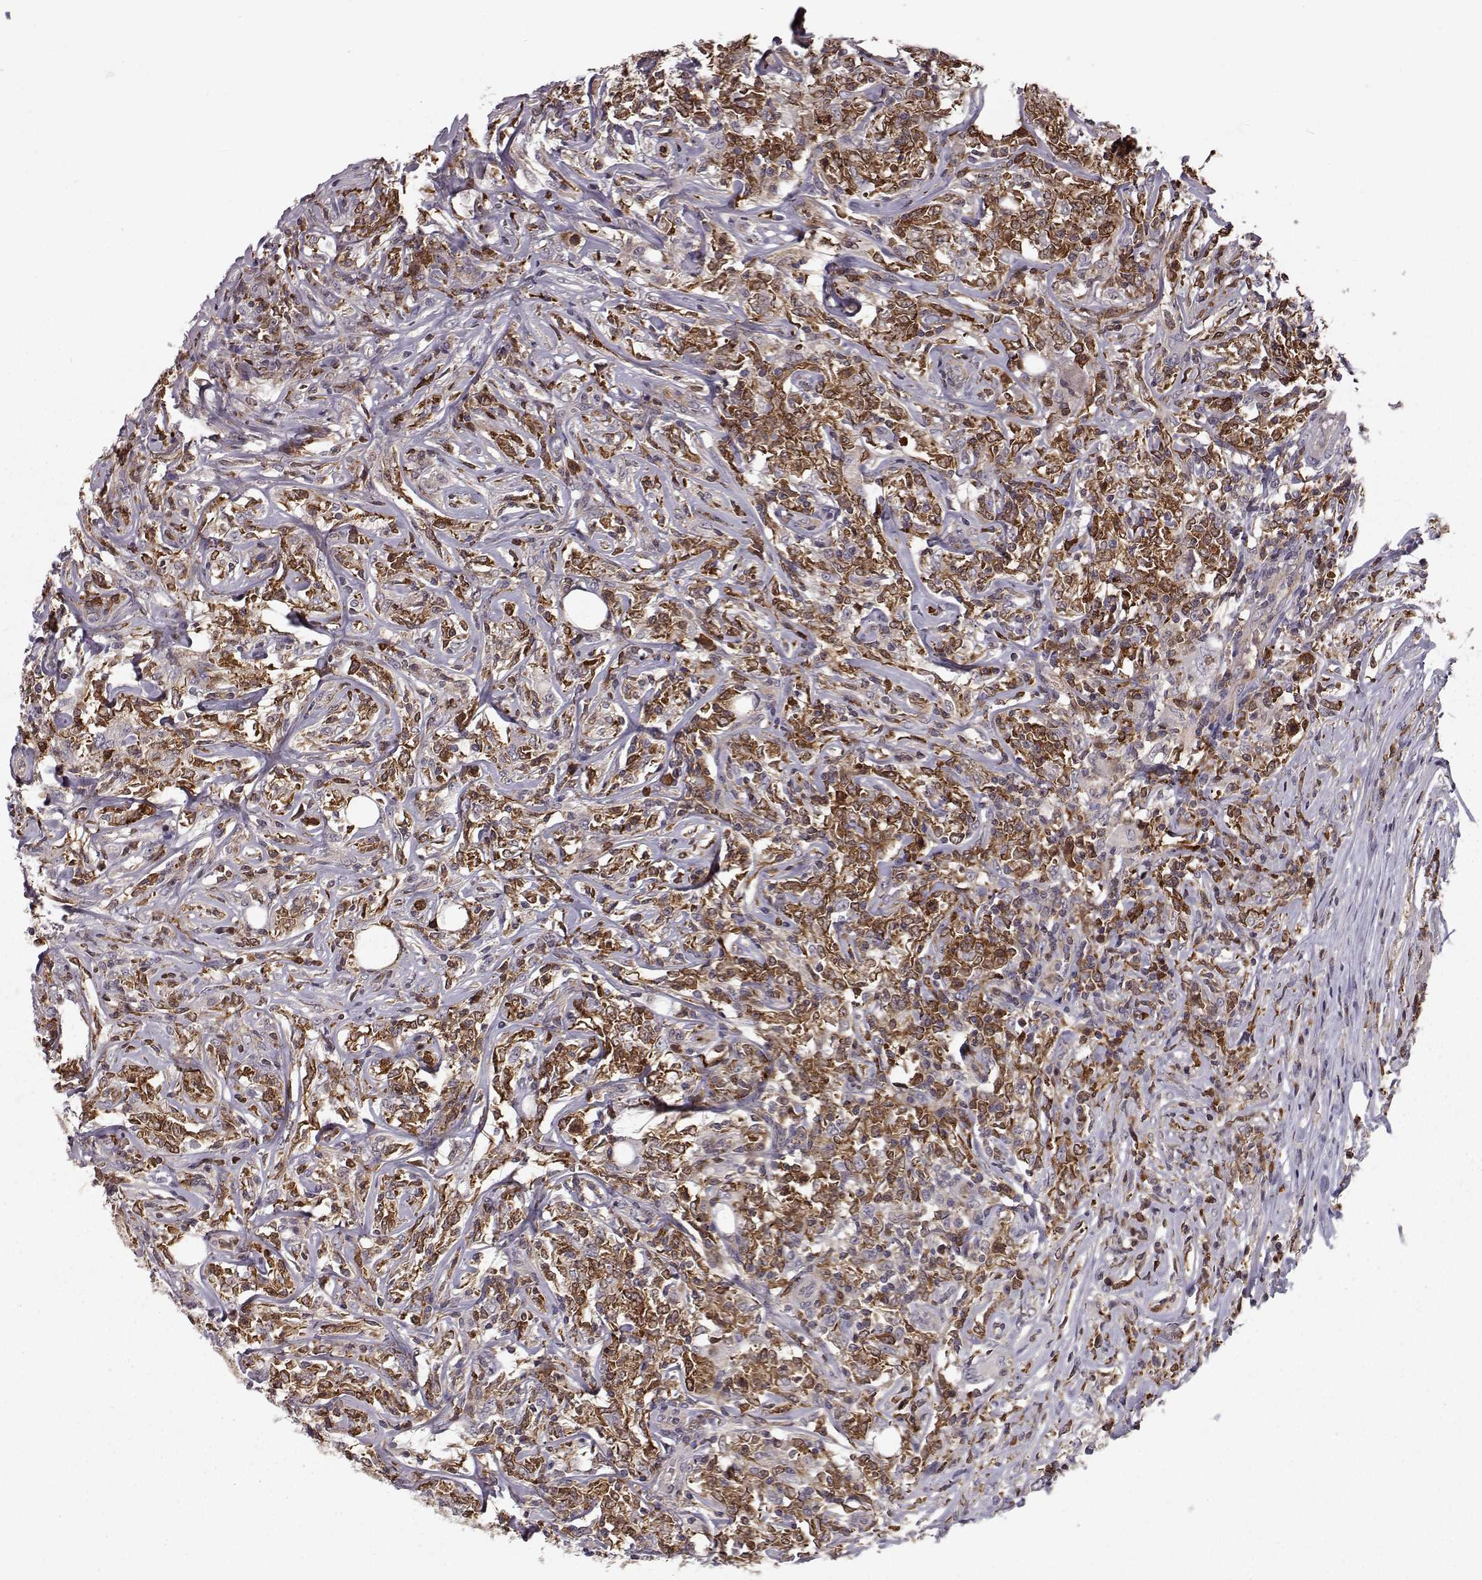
{"staining": {"intensity": "strong", "quantity": ">75%", "location": "cytoplasmic/membranous"}, "tissue": "lymphoma", "cell_type": "Tumor cells", "image_type": "cancer", "snomed": [{"axis": "morphology", "description": "Malignant lymphoma, non-Hodgkin's type, High grade"}, {"axis": "topography", "description": "Lymph node"}], "caption": "The immunohistochemical stain highlights strong cytoplasmic/membranous expression in tumor cells of lymphoma tissue.", "gene": "RANBP1", "patient": {"sex": "female", "age": 84}}